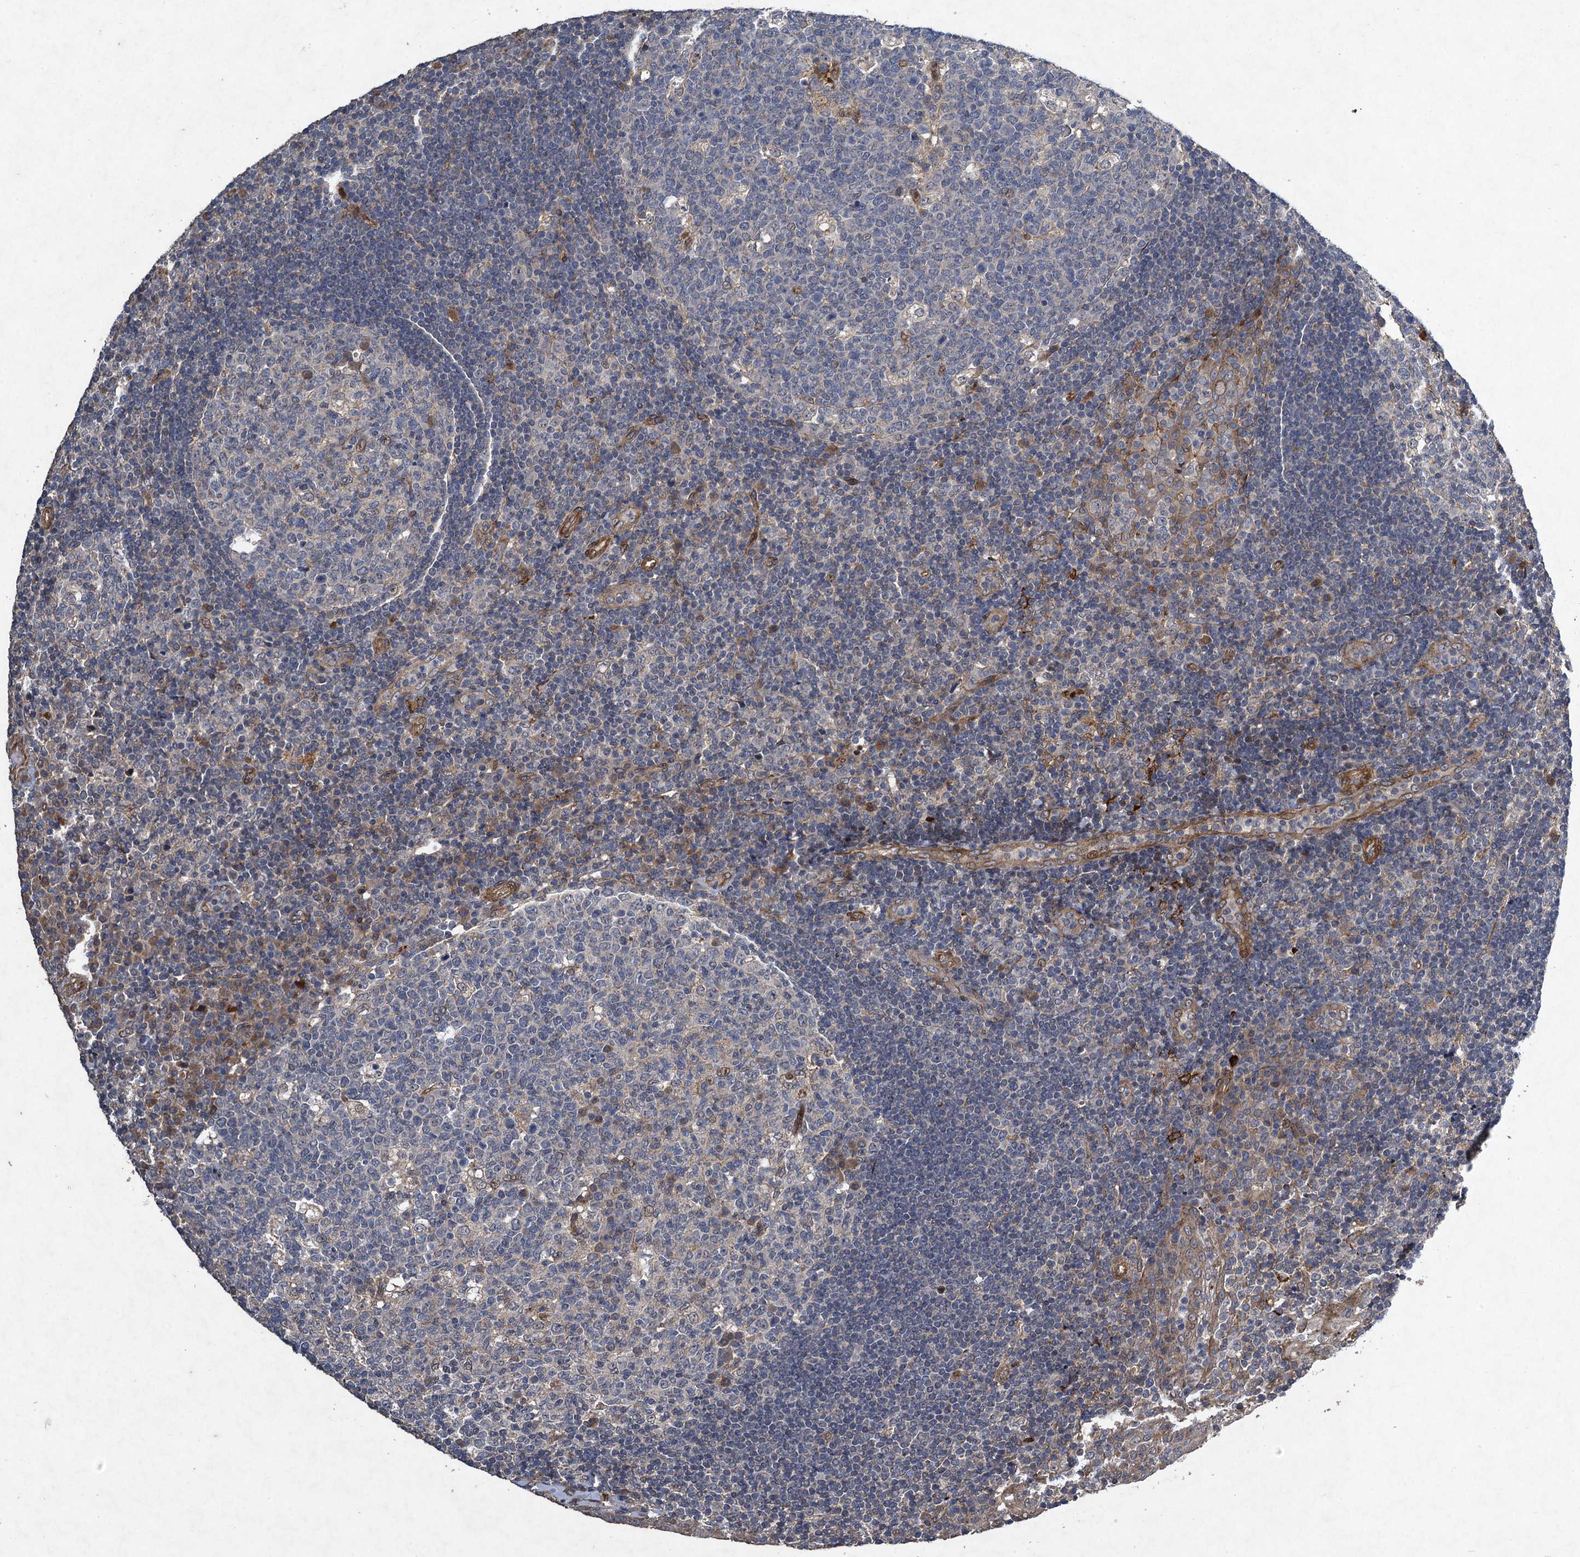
{"staining": {"intensity": "negative", "quantity": "none", "location": "none"}, "tissue": "tonsil", "cell_type": "Germinal center cells", "image_type": "normal", "snomed": [{"axis": "morphology", "description": "Normal tissue, NOS"}, {"axis": "topography", "description": "Tonsil"}], "caption": "Immunohistochemistry of unremarkable tonsil reveals no staining in germinal center cells.", "gene": "NUDT22", "patient": {"sex": "female", "age": 40}}